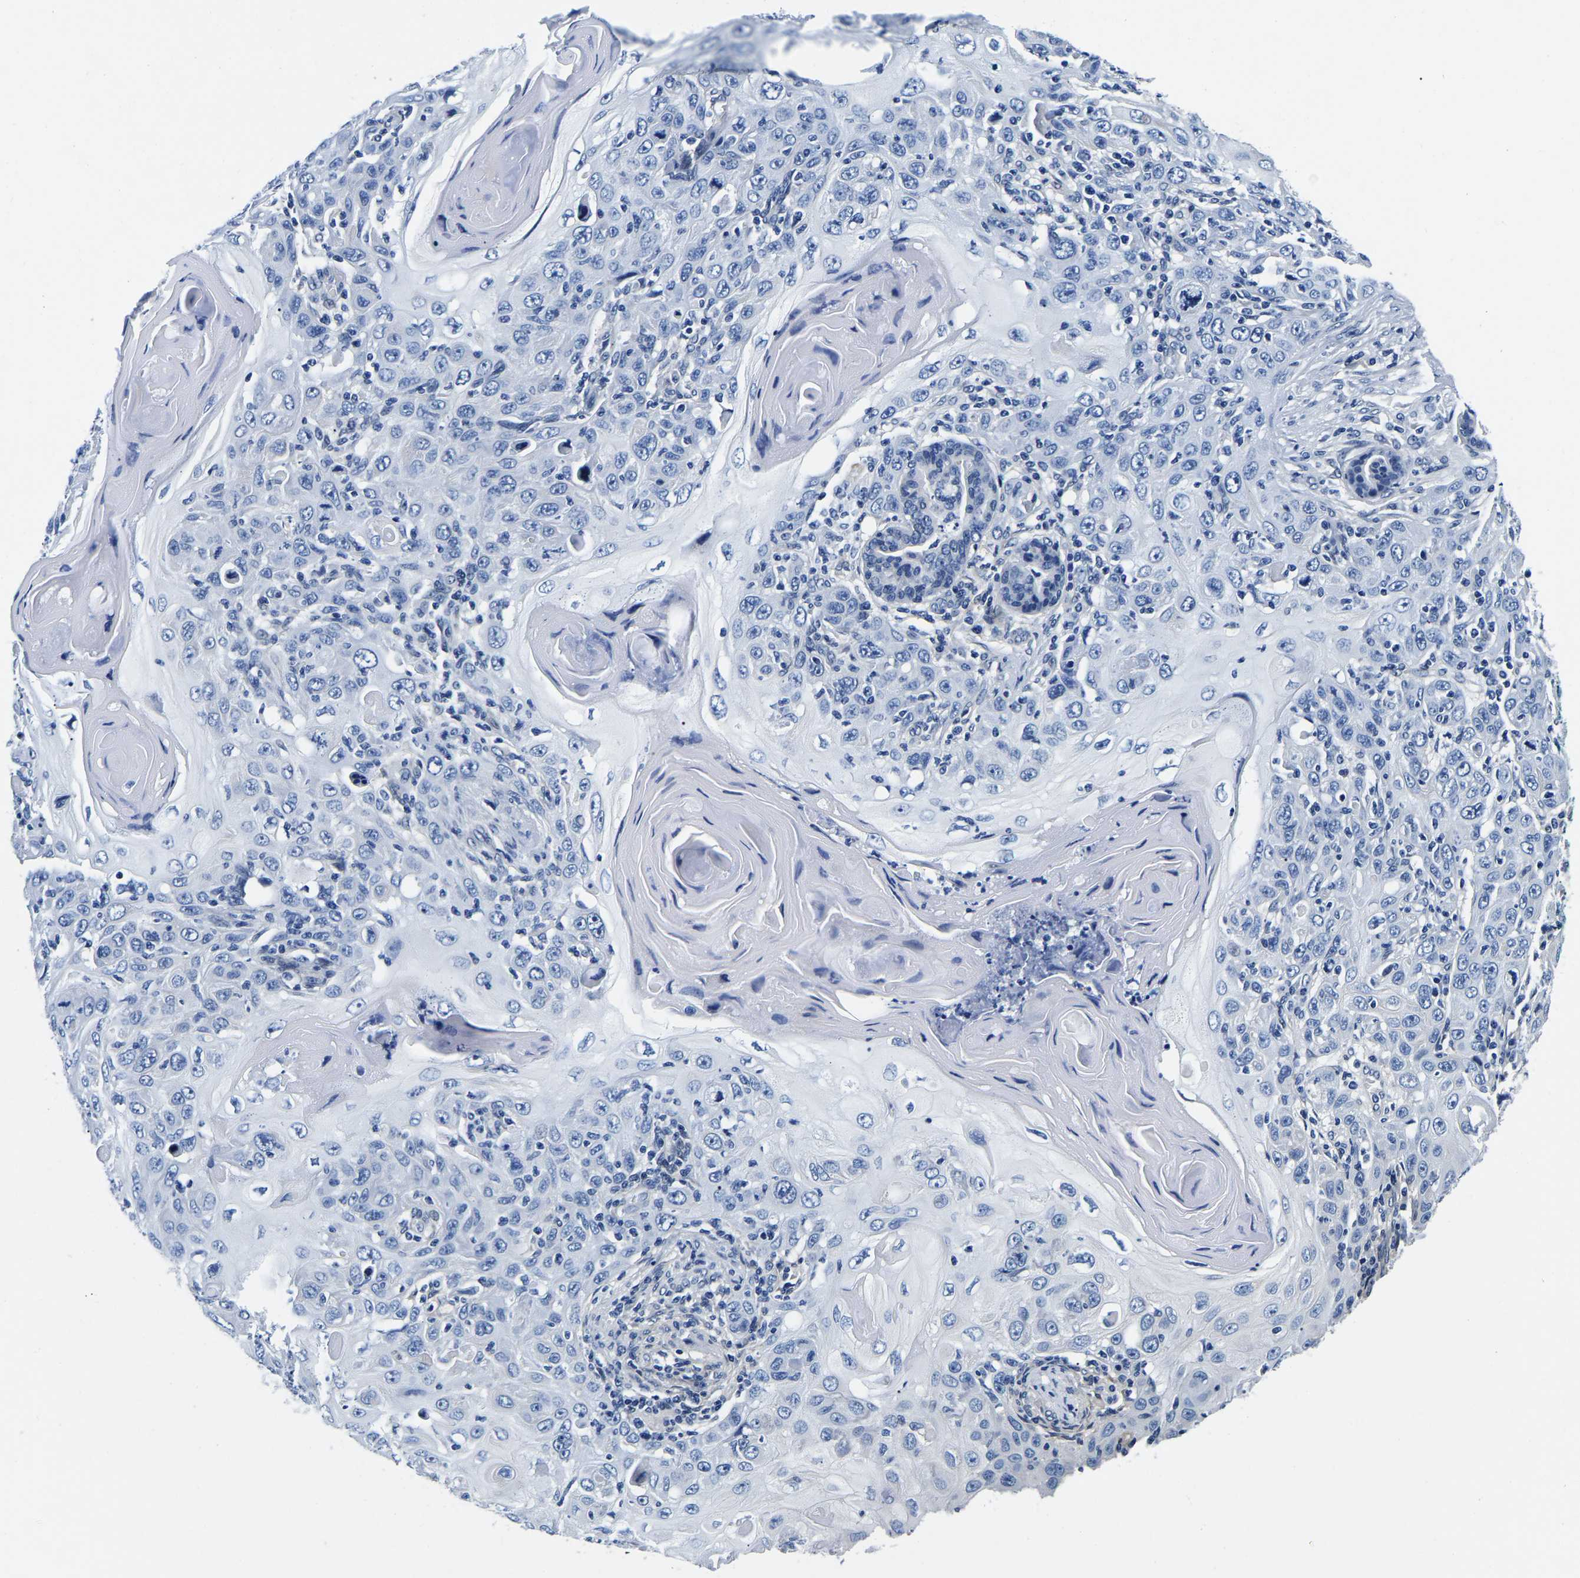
{"staining": {"intensity": "negative", "quantity": "none", "location": "none"}, "tissue": "skin cancer", "cell_type": "Tumor cells", "image_type": "cancer", "snomed": [{"axis": "morphology", "description": "Squamous cell carcinoma, NOS"}, {"axis": "topography", "description": "Skin"}], "caption": "A photomicrograph of human skin cancer is negative for staining in tumor cells.", "gene": "ACO1", "patient": {"sex": "female", "age": 88}}